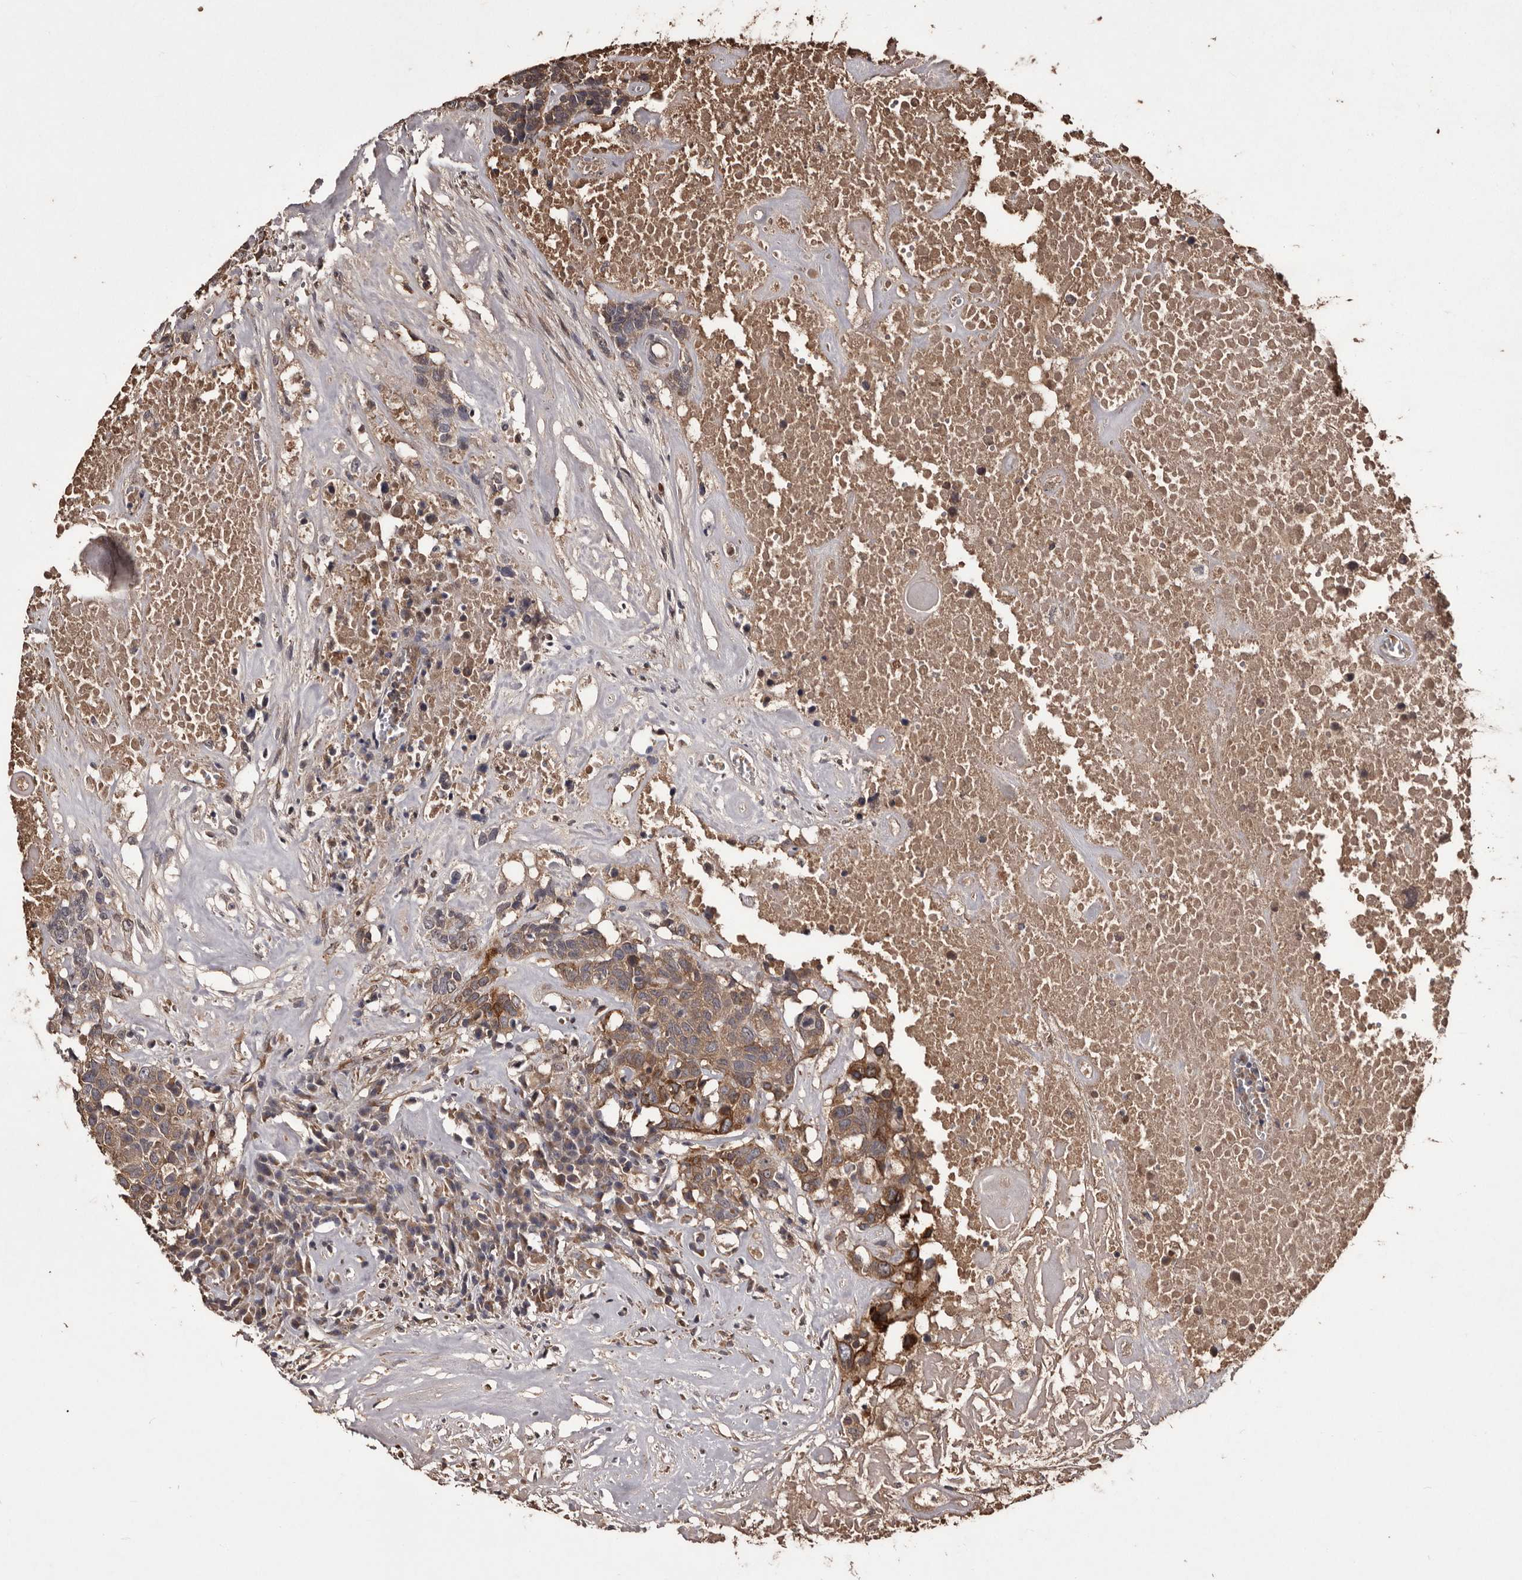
{"staining": {"intensity": "moderate", "quantity": ">75%", "location": "cytoplasmic/membranous"}, "tissue": "head and neck cancer", "cell_type": "Tumor cells", "image_type": "cancer", "snomed": [{"axis": "morphology", "description": "Squamous cell carcinoma, NOS"}, {"axis": "topography", "description": "Head-Neck"}], "caption": "The image demonstrates immunohistochemical staining of head and neck cancer. There is moderate cytoplasmic/membranous staining is identified in approximately >75% of tumor cells.", "gene": "CYP1B1", "patient": {"sex": "male", "age": 66}}